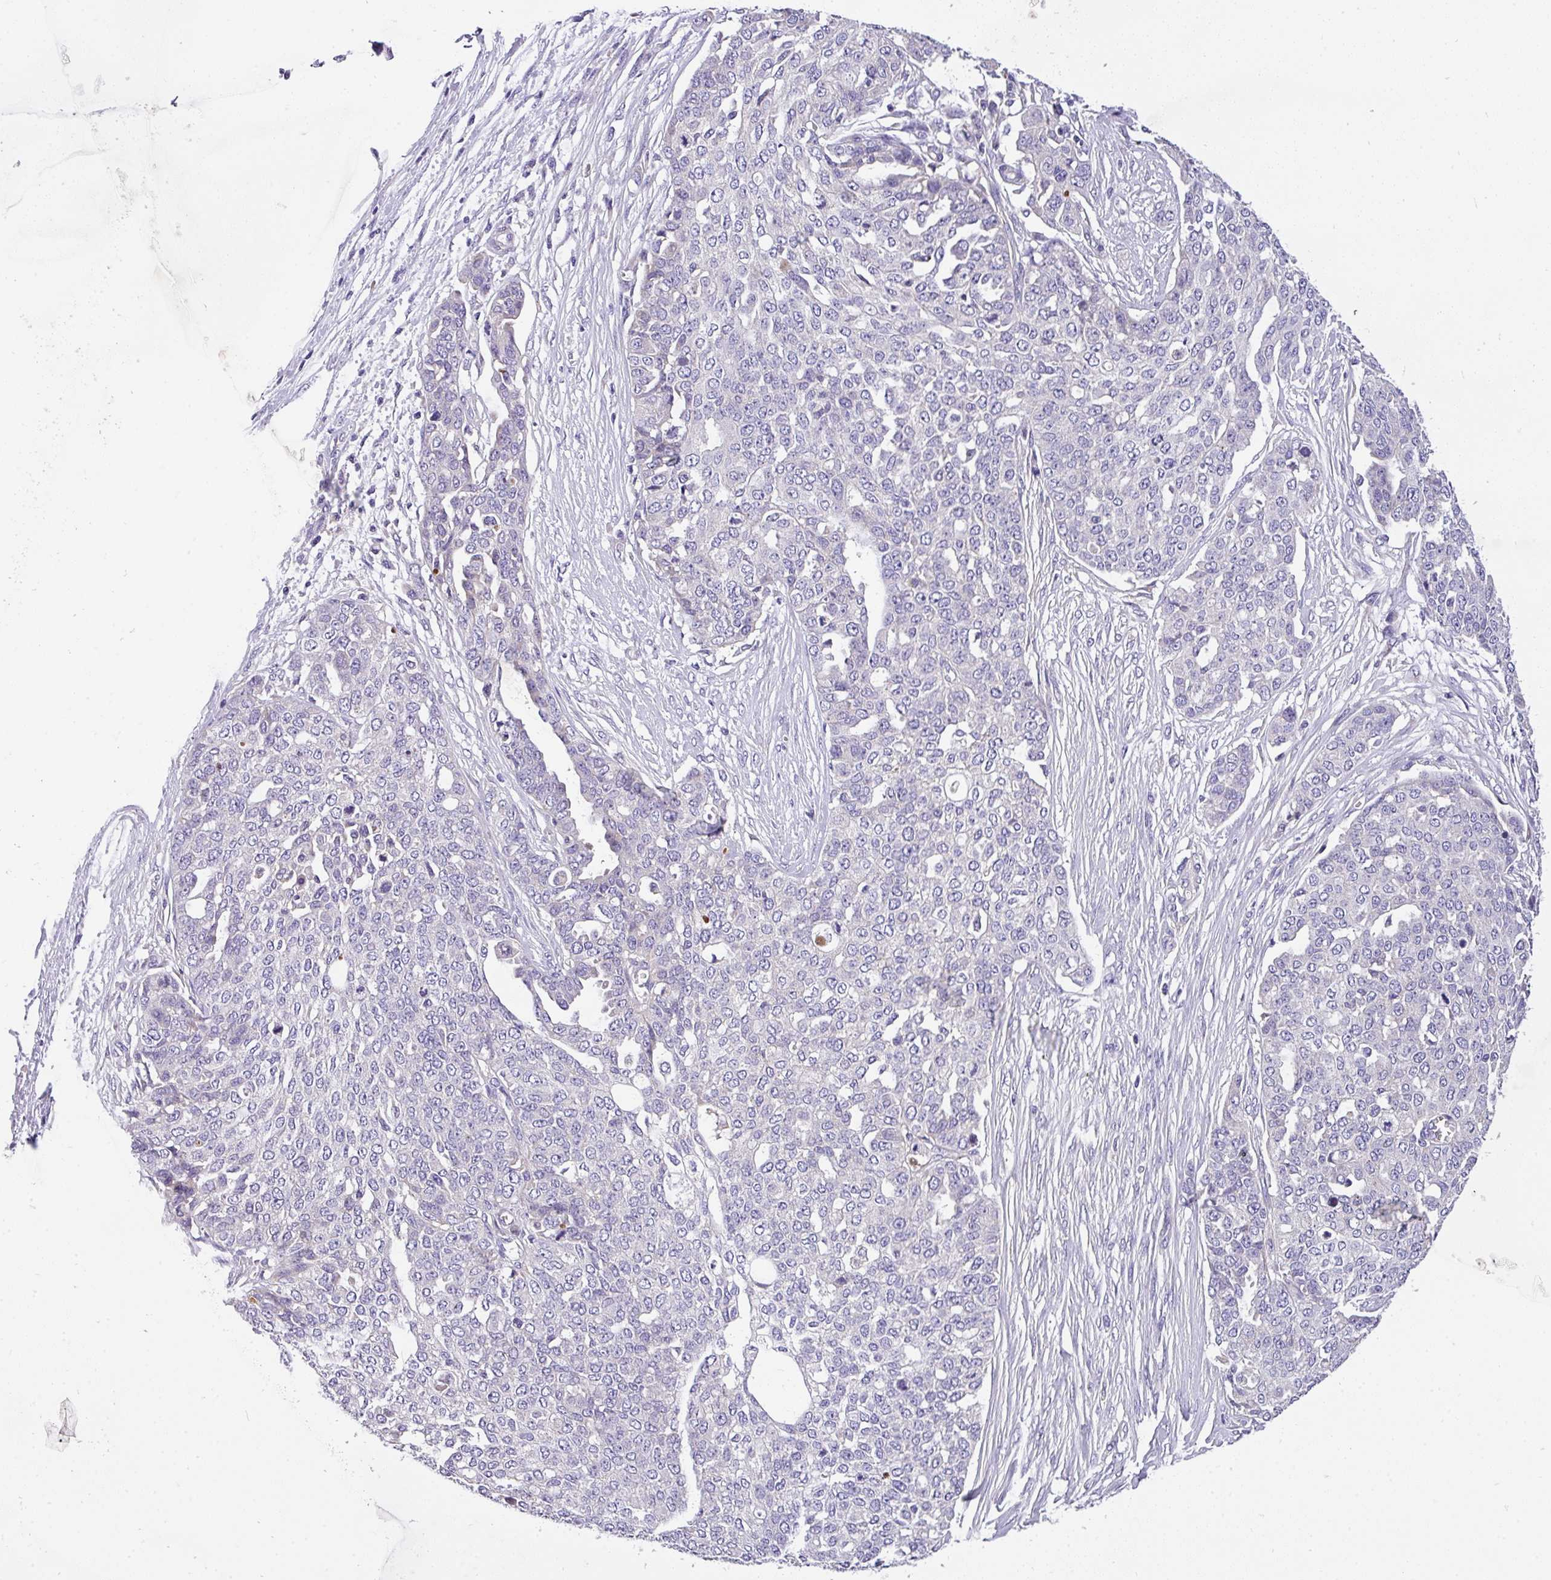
{"staining": {"intensity": "negative", "quantity": "none", "location": "none"}, "tissue": "ovarian cancer", "cell_type": "Tumor cells", "image_type": "cancer", "snomed": [{"axis": "morphology", "description": "Cystadenocarcinoma, serous, NOS"}, {"axis": "topography", "description": "Soft tissue"}, {"axis": "topography", "description": "Ovary"}], "caption": "An image of ovarian cancer (serous cystadenocarcinoma) stained for a protein exhibits no brown staining in tumor cells. (Stains: DAB immunohistochemistry with hematoxylin counter stain, Microscopy: brightfield microscopy at high magnification).", "gene": "ANXA2R", "patient": {"sex": "female", "age": 57}}